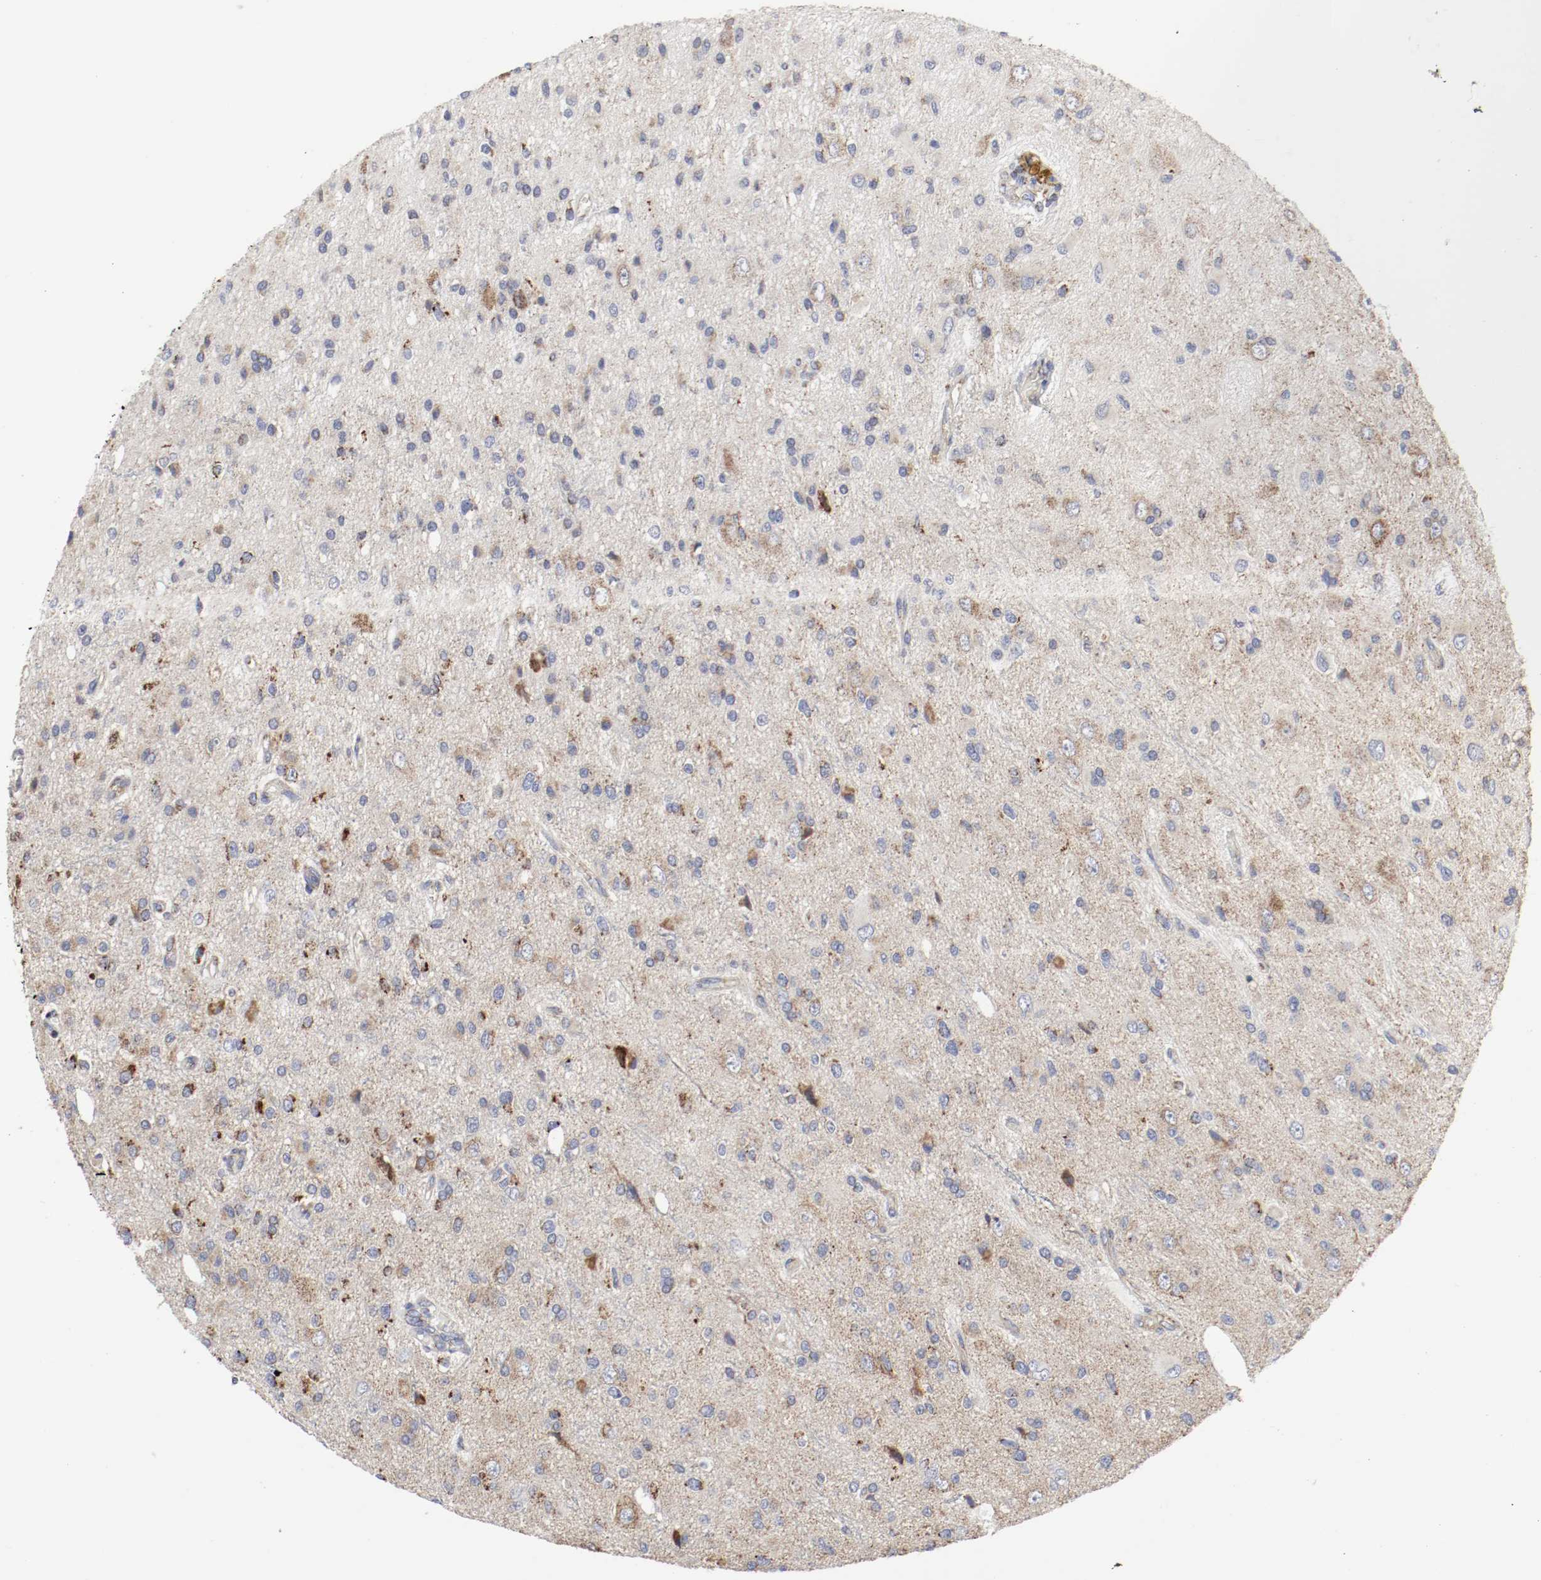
{"staining": {"intensity": "weak", "quantity": "25%-75%", "location": "cytoplasmic/membranous"}, "tissue": "glioma", "cell_type": "Tumor cells", "image_type": "cancer", "snomed": [{"axis": "morphology", "description": "Glioma, malignant, High grade"}, {"axis": "topography", "description": "Brain"}], "caption": "Brown immunohistochemical staining in malignant glioma (high-grade) displays weak cytoplasmic/membranous positivity in about 25%-75% of tumor cells. (DAB = brown stain, brightfield microscopy at high magnification).", "gene": "AFG3L2", "patient": {"sex": "male", "age": 47}}